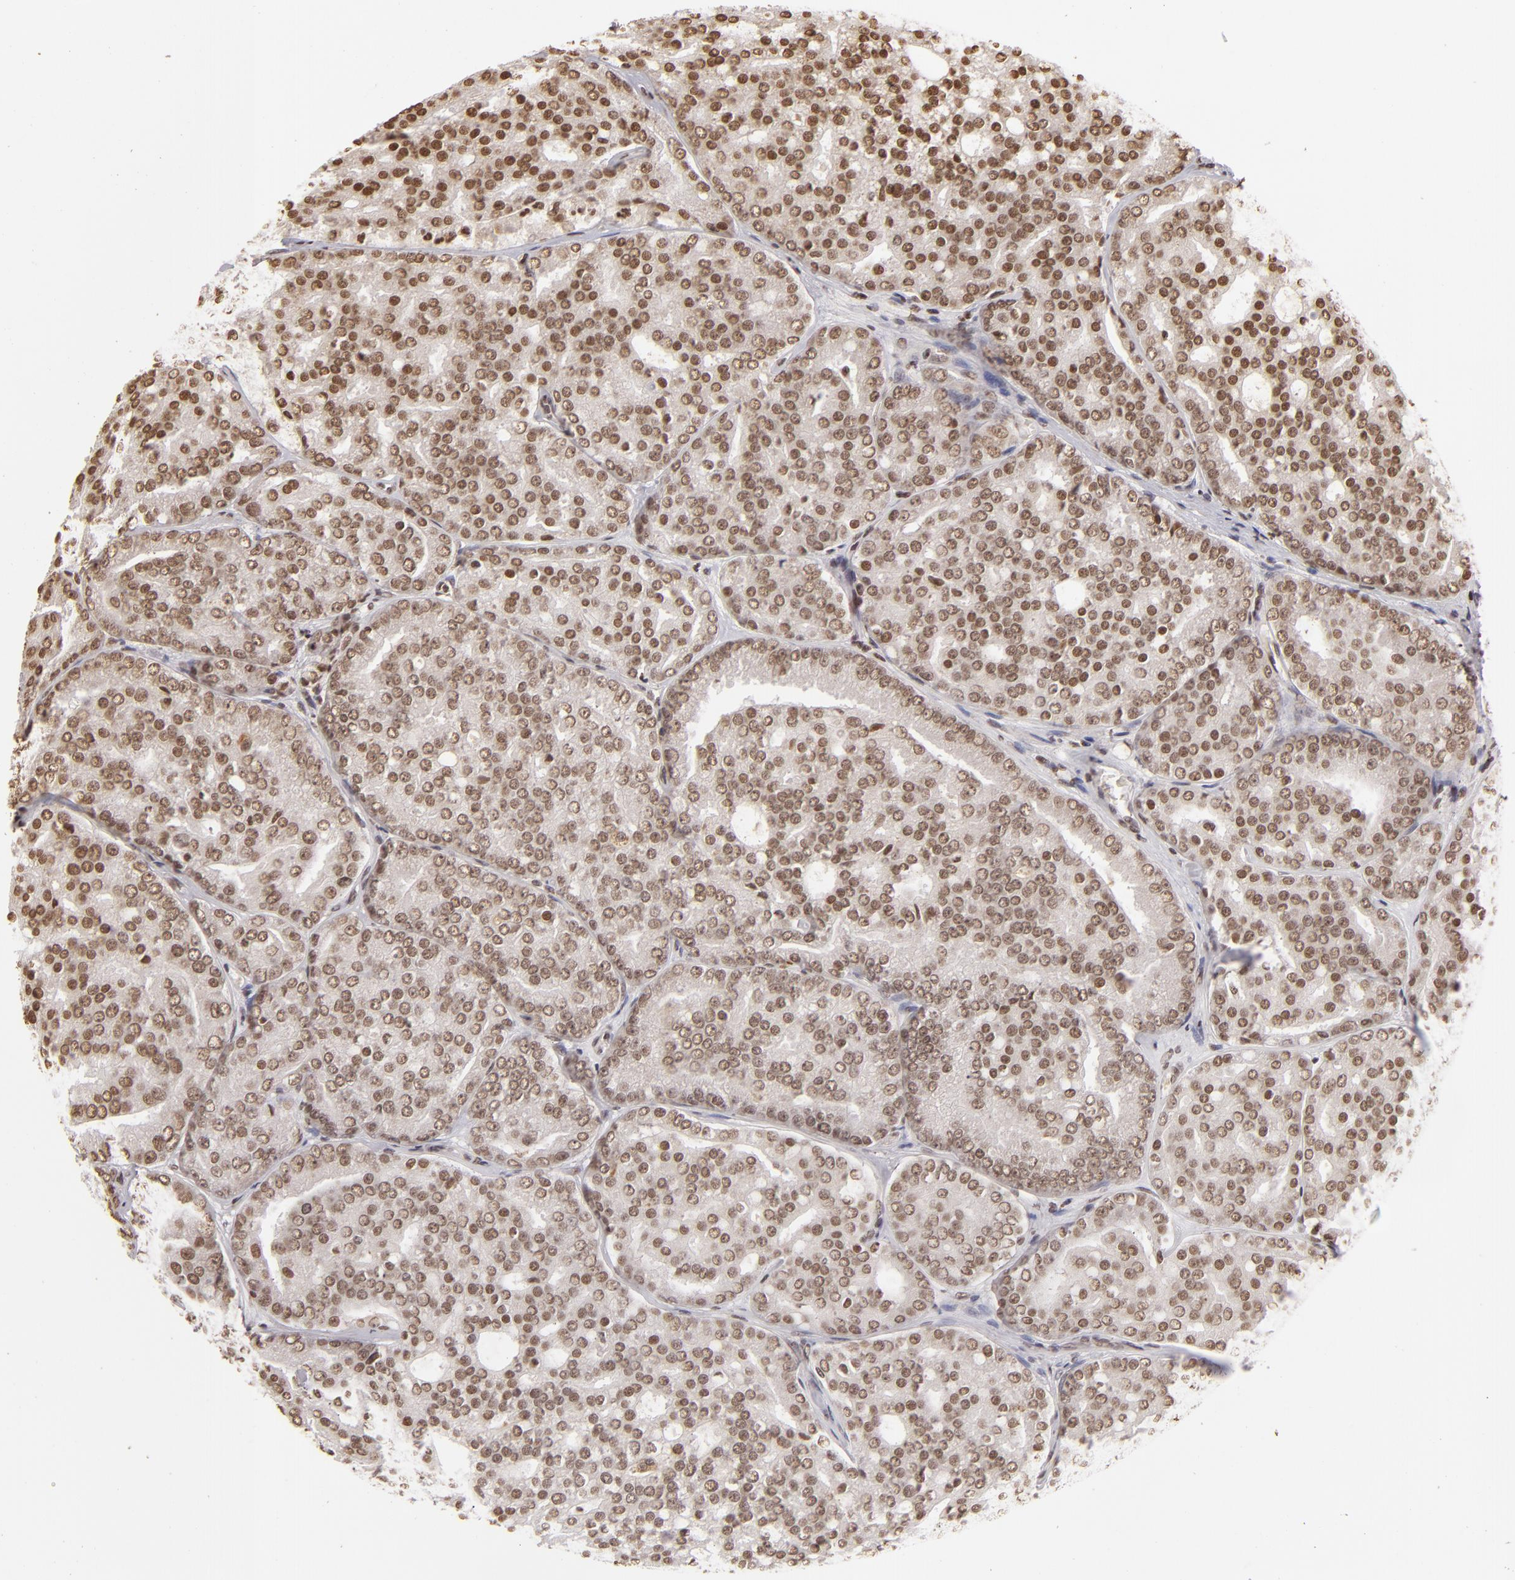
{"staining": {"intensity": "moderate", "quantity": ">75%", "location": "nuclear"}, "tissue": "prostate cancer", "cell_type": "Tumor cells", "image_type": "cancer", "snomed": [{"axis": "morphology", "description": "Adenocarcinoma, High grade"}, {"axis": "topography", "description": "Prostate"}], "caption": "Tumor cells demonstrate moderate nuclear positivity in approximately >75% of cells in prostate cancer (adenocarcinoma (high-grade)).", "gene": "CUL3", "patient": {"sex": "male", "age": 64}}